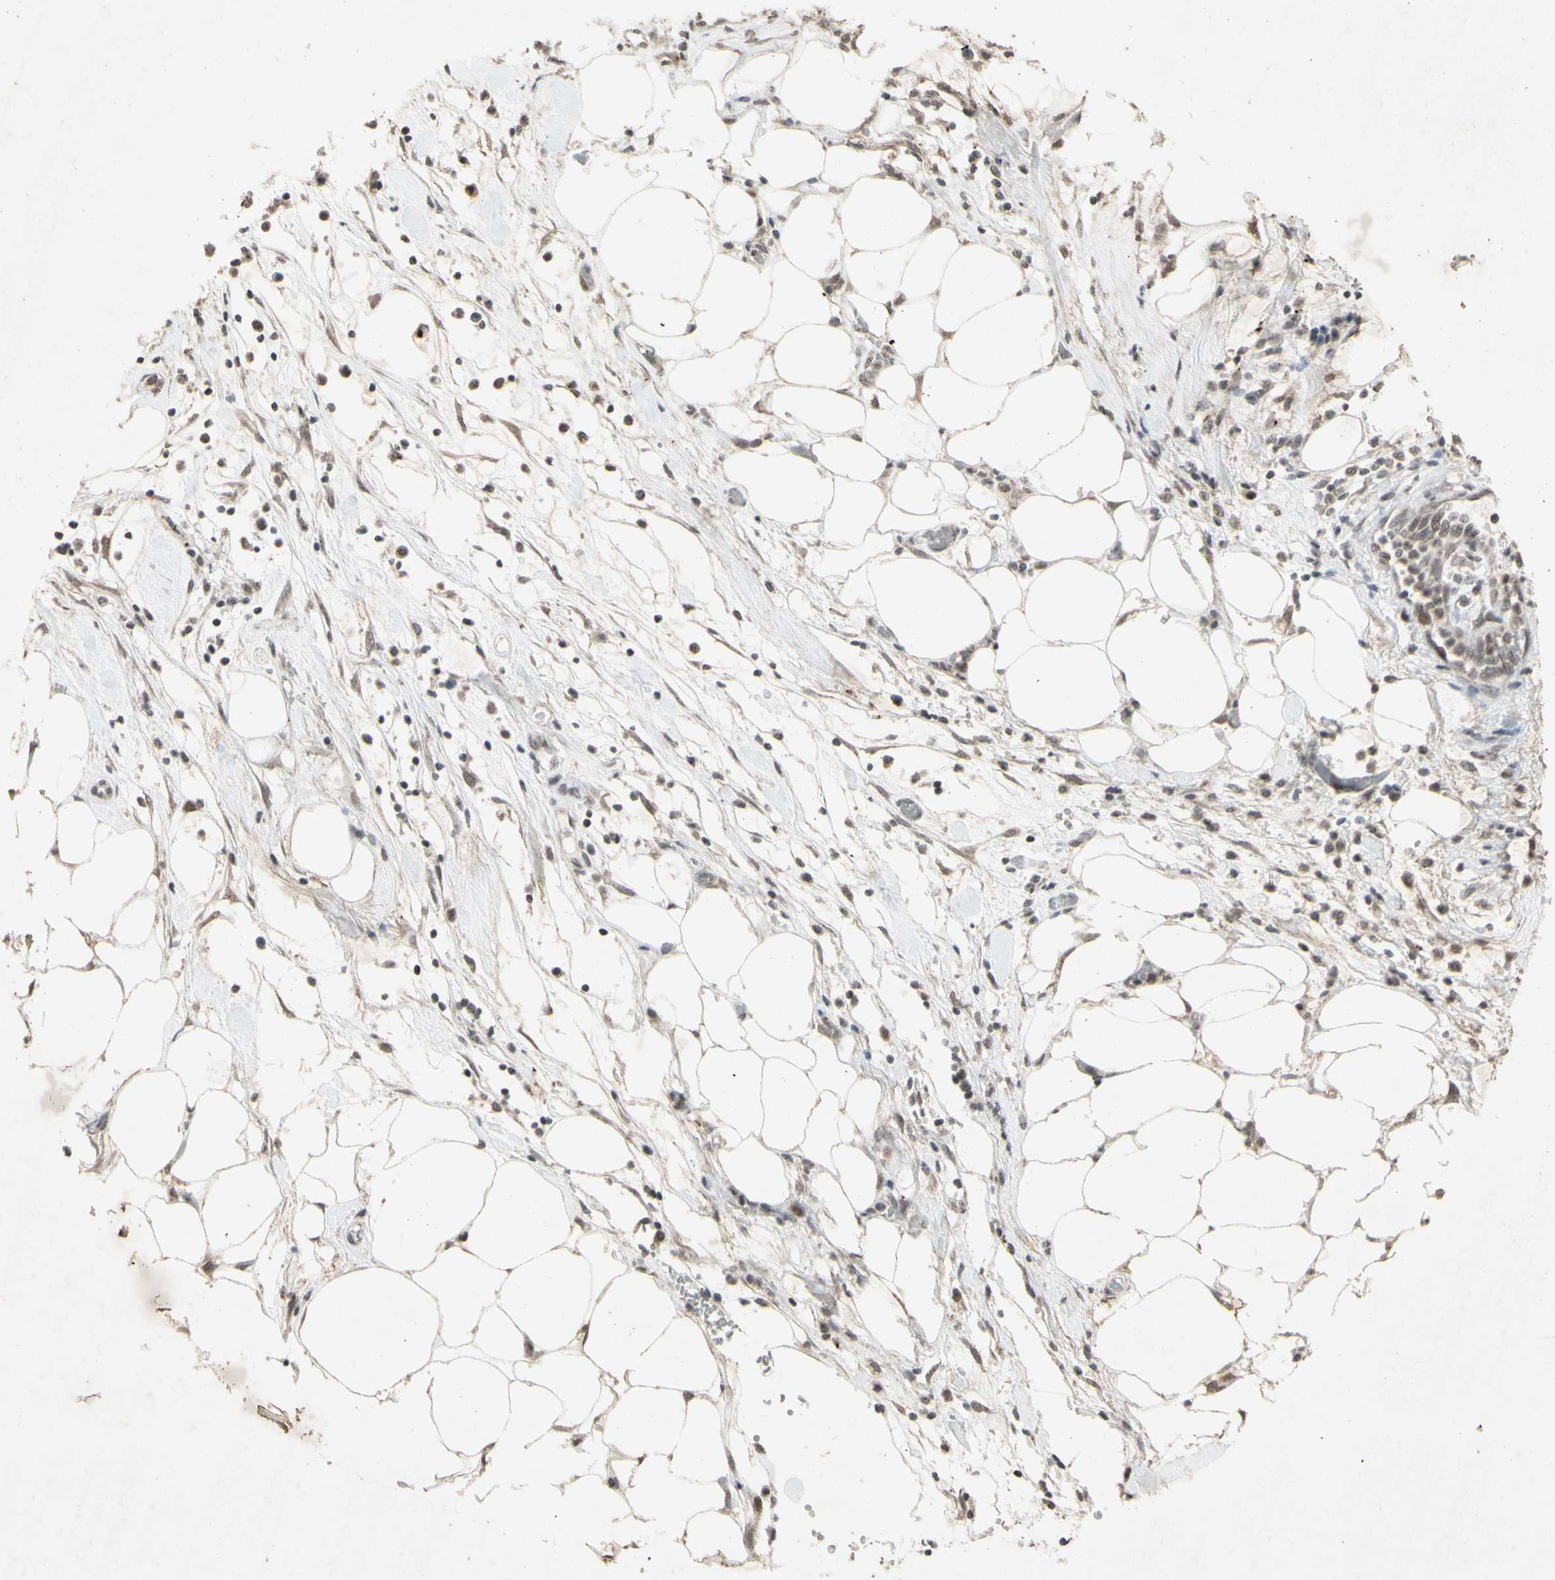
{"staining": {"intensity": "strong", "quantity": ">75%", "location": "cytoplasmic/membranous,nuclear"}, "tissue": "pancreatic cancer", "cell_type": "Tumor cells", "image_type": "cancer", "snomed": [{"axis": "morphology", "description": "Adenocarcinoma, NOS"}, {"axis": "topography", "description": "Pancreas"}], "caption": "Protein staining of adenocarcinoma (pancreatic) tissue shows strong cytoplasmic/membranous and nuclear positivity in approximately >75% of tumor cells.", "gene": "CENPB", "patient": {"sex": "female", "age": 71}}